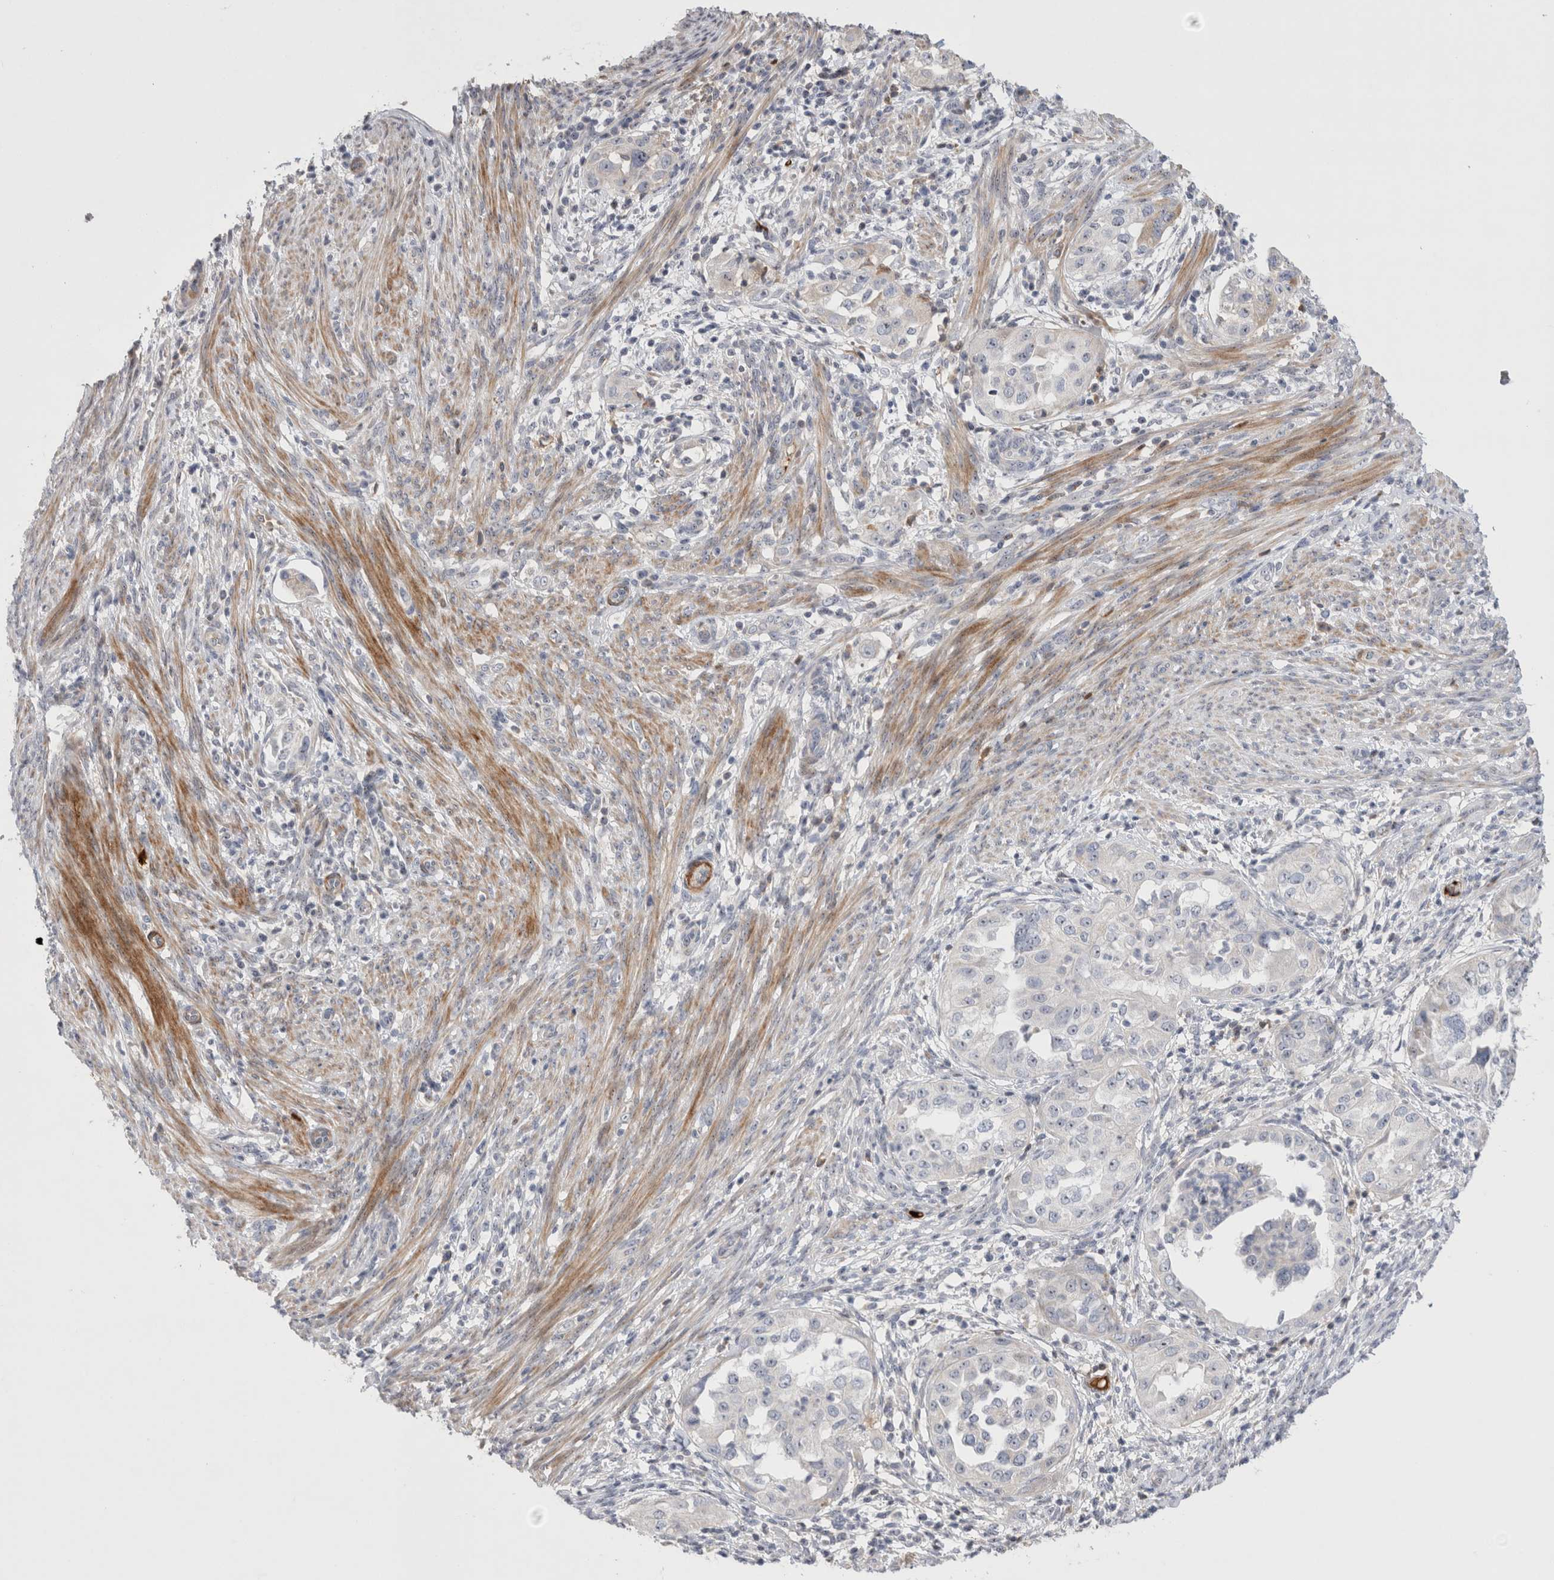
{"staining": {"intensity": "negative", "quantity": "none", "location": "none"}, "tissue": "endometrial cancer", "cell_type": "Tumor cells", "image_type": "cancer", "snomed": [{"axis": "morphology", "description": "Adenocarcinoma, NOS"}, {"axis": "topography", "description": "Endometrium"}], "caption": "Tumor cells show no significant protein positivity in adenocarcinoma (endometrial). (DAB (3,3'-diaminobenzidine) immunohistochemistry, high magnification).", "gene": "ECHDC2", "patient": {"sex": "female", "age": 85}}